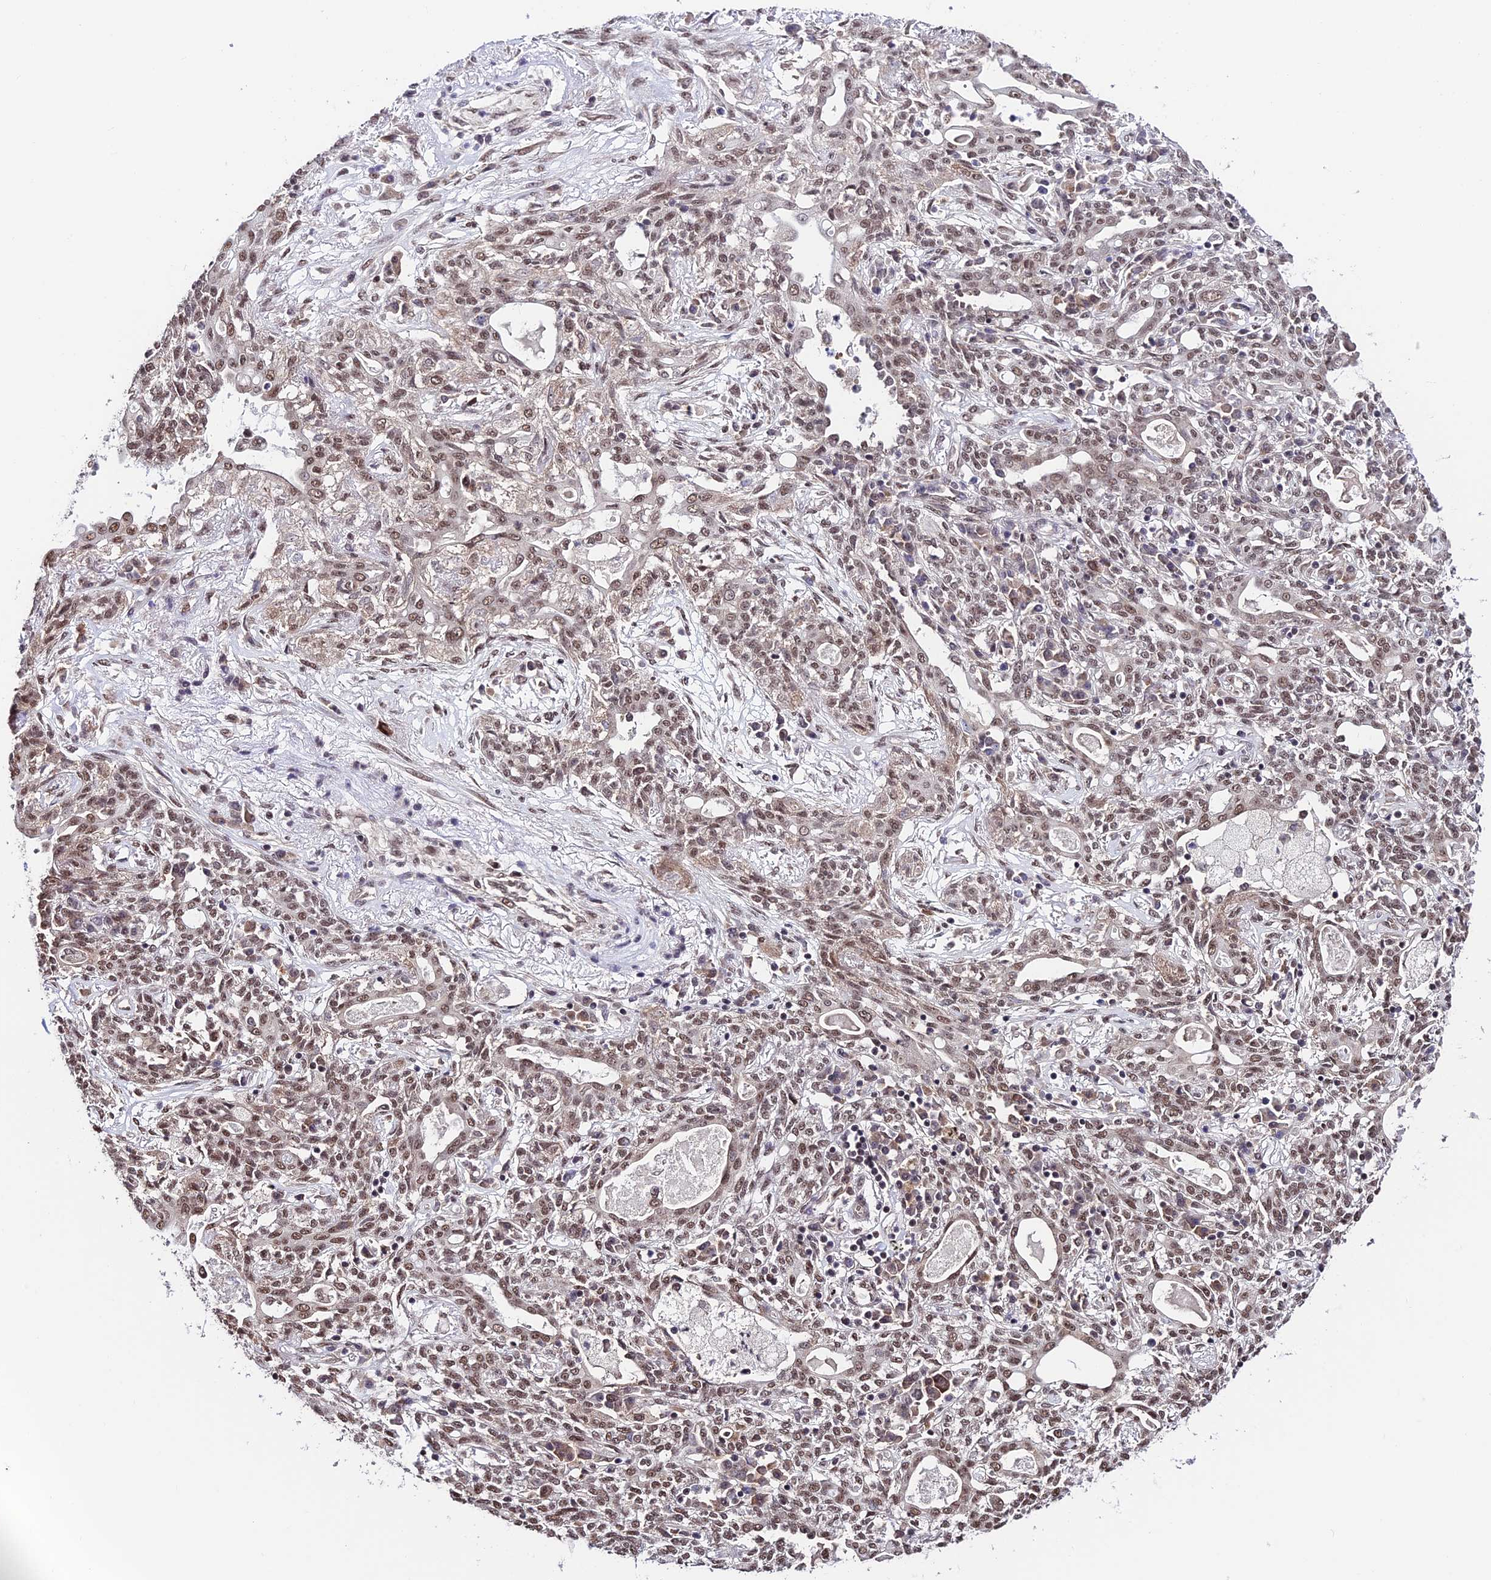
{"staining": {"intensity": "moderate", "quantity": ">75%", "location": "nuclear"}, "tissue": "lung cancer", "cell_type": "Tumor cells", "image_type": "cancer", "snomed": [{"axis": "morphology", "description": "Squamous cell carcinoma, NOS"}, {"axis": "topography", "description": "Lung"}], "caption": "An IHC photomicrograph of neoplastic tissue is shown. Protein staining in brown shows moderate nuclear positivity in lung cancer within tumor cells. Immunohistochemistry stains the protein in brown and the nuclei are stained blue.", "gene": "RBM42", "patient": {"sex": "female", "age": 70}}